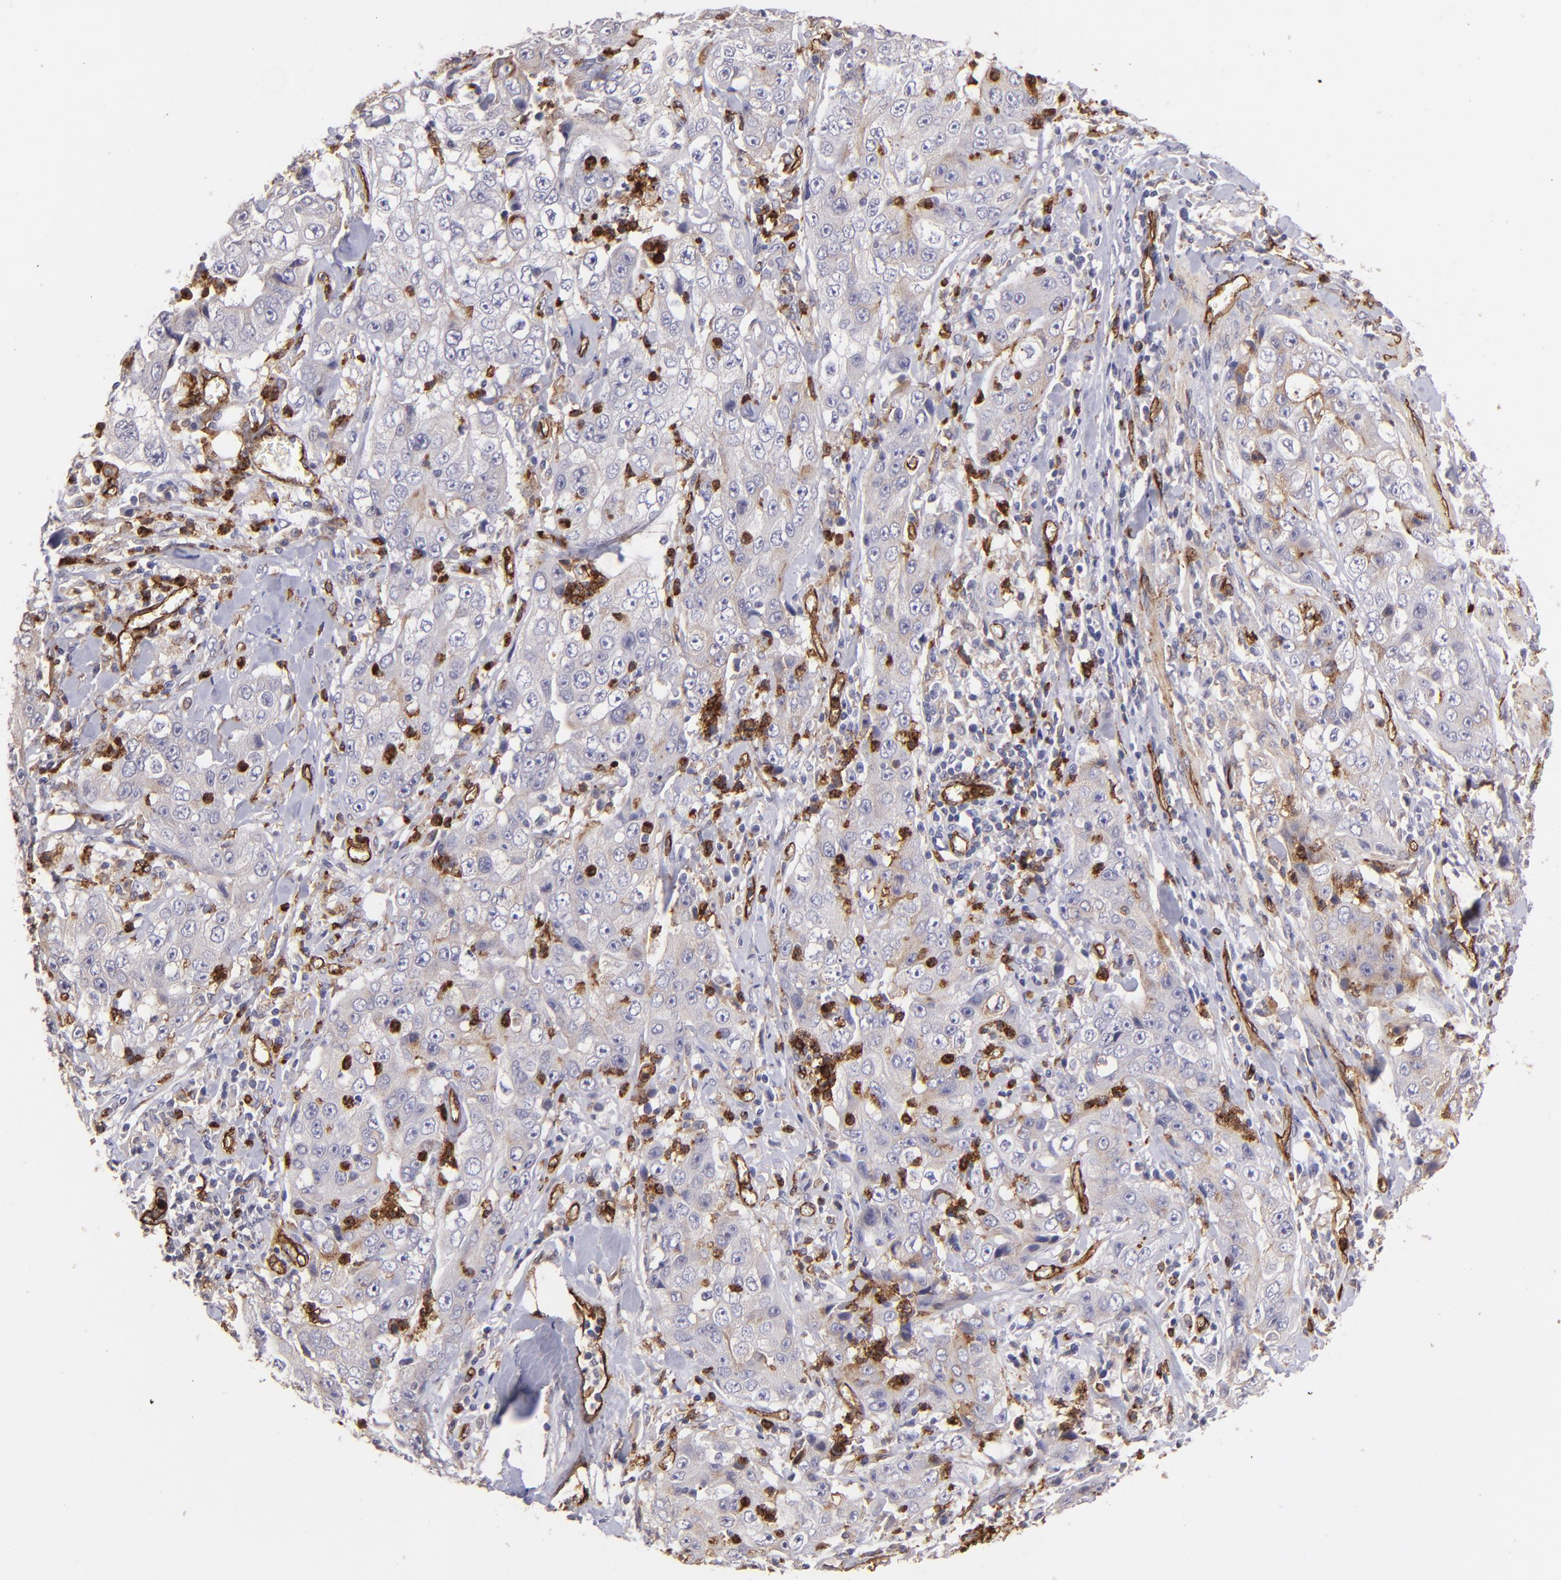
{"staining": {"intensity": "negative", "quantity": "none", "location": "none"}, "tissue": "lung cancer", "cell_type": "Tumor cells", "image_type": "cancer", "snomed": [{"axis": "morphology", "description": "Squamous cell carcinoma, NOS"}, {"axis": "topography", "description": "Lung"}], "caption": "Tumor cells are negative for protein expression in human squamous cell carcinoma (lung).", "gene": "DYSF", "patient": {"sex": "male", "age": 64}}